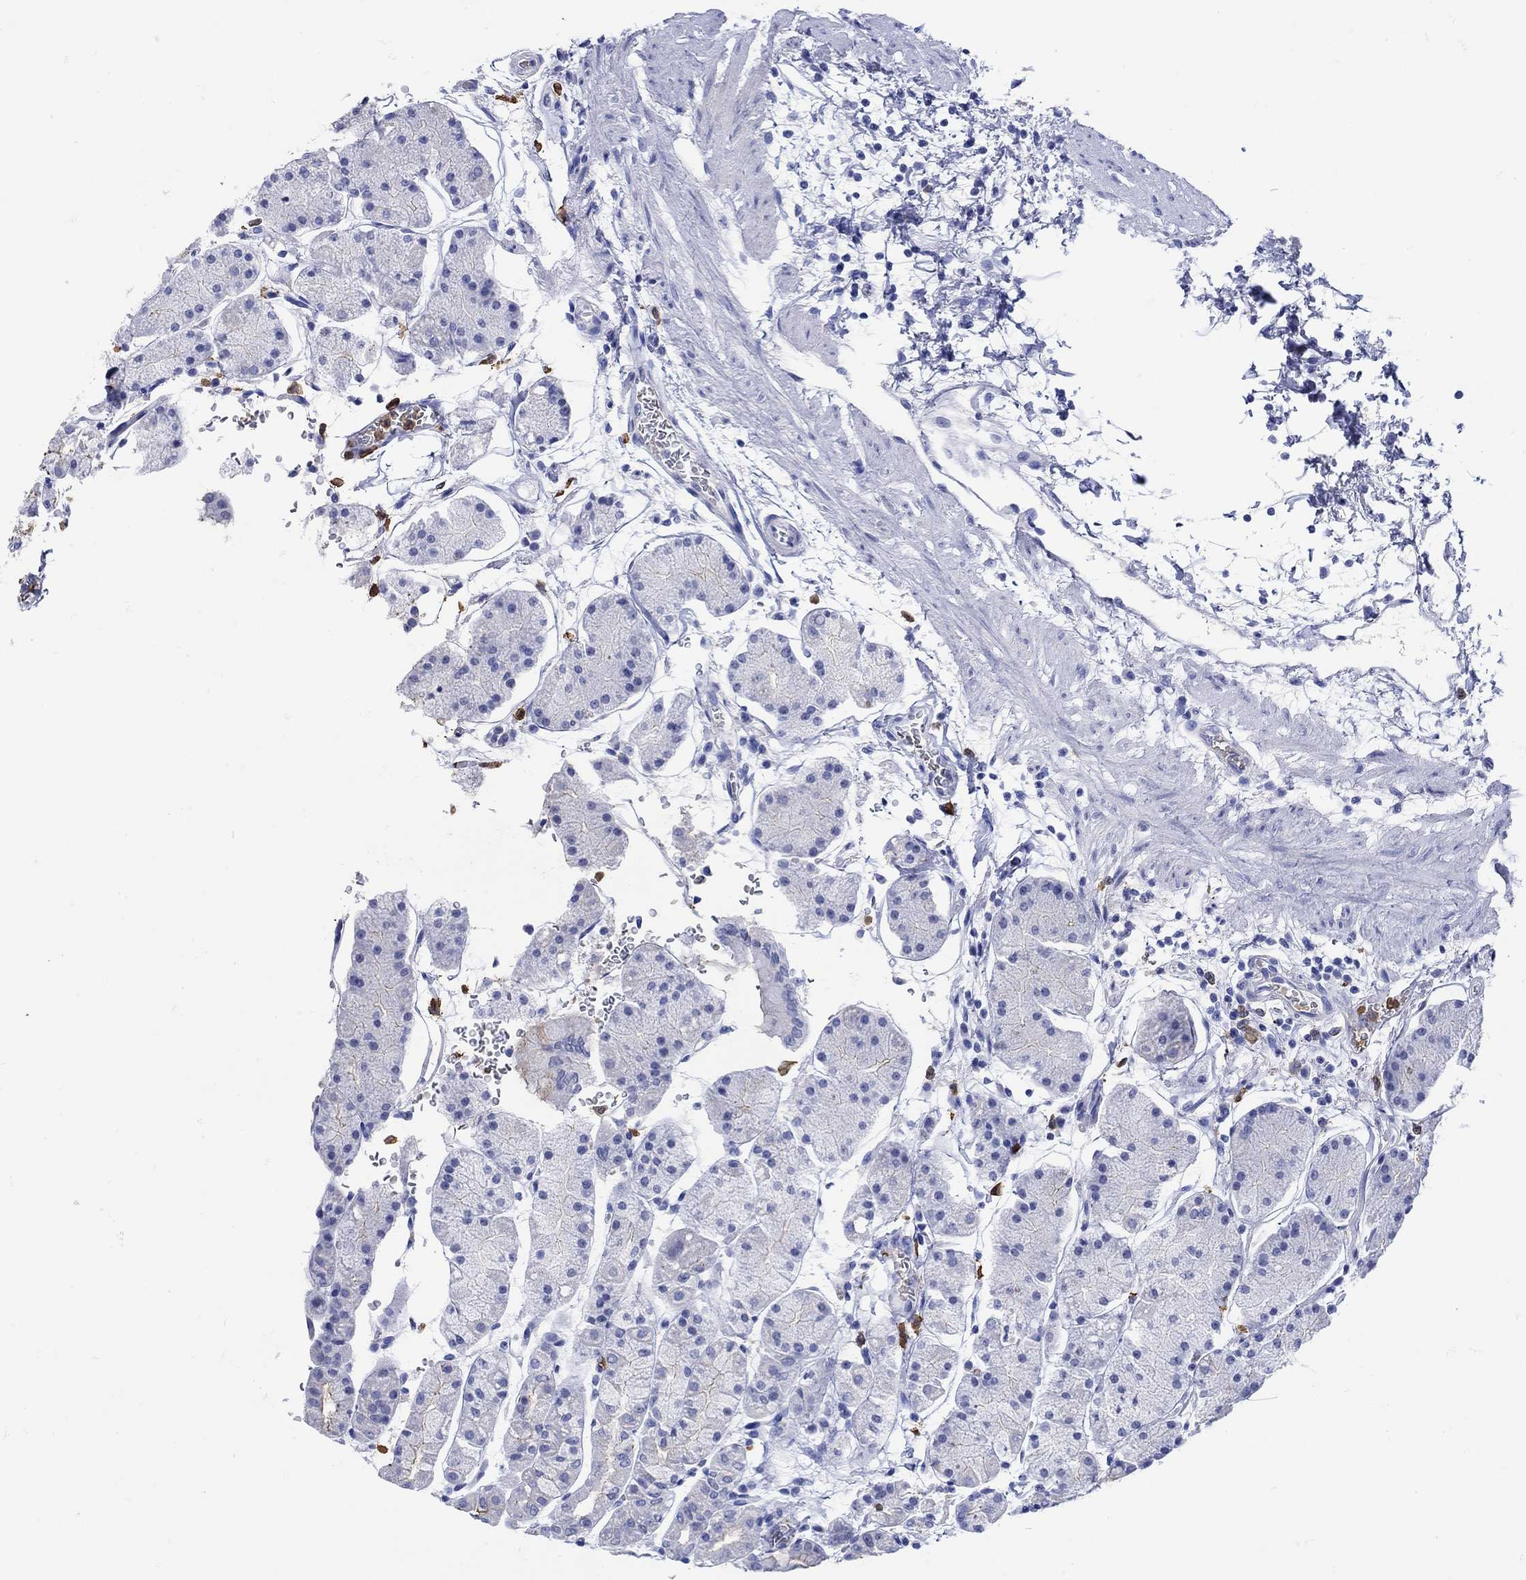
{"staining": {"intensity": "negative", "quantity": "none", "location": "none"}, "tissue": "stomach", "cell_type": "Glandular cells", "image_type": "normal", "snomed": [{"axis": "morphology", "description": "Normal tissue, NOS"}, {"axis": "topography", "description": "Stomach"}], "caption": "A high-resolution image shows immunohistochemistry (IHC) staining of unremarkable stomach, which demonstrates no significant expression in glandular cells.", "gene": "LINGO3", "patient": {"sex": "male", "age": 54}}